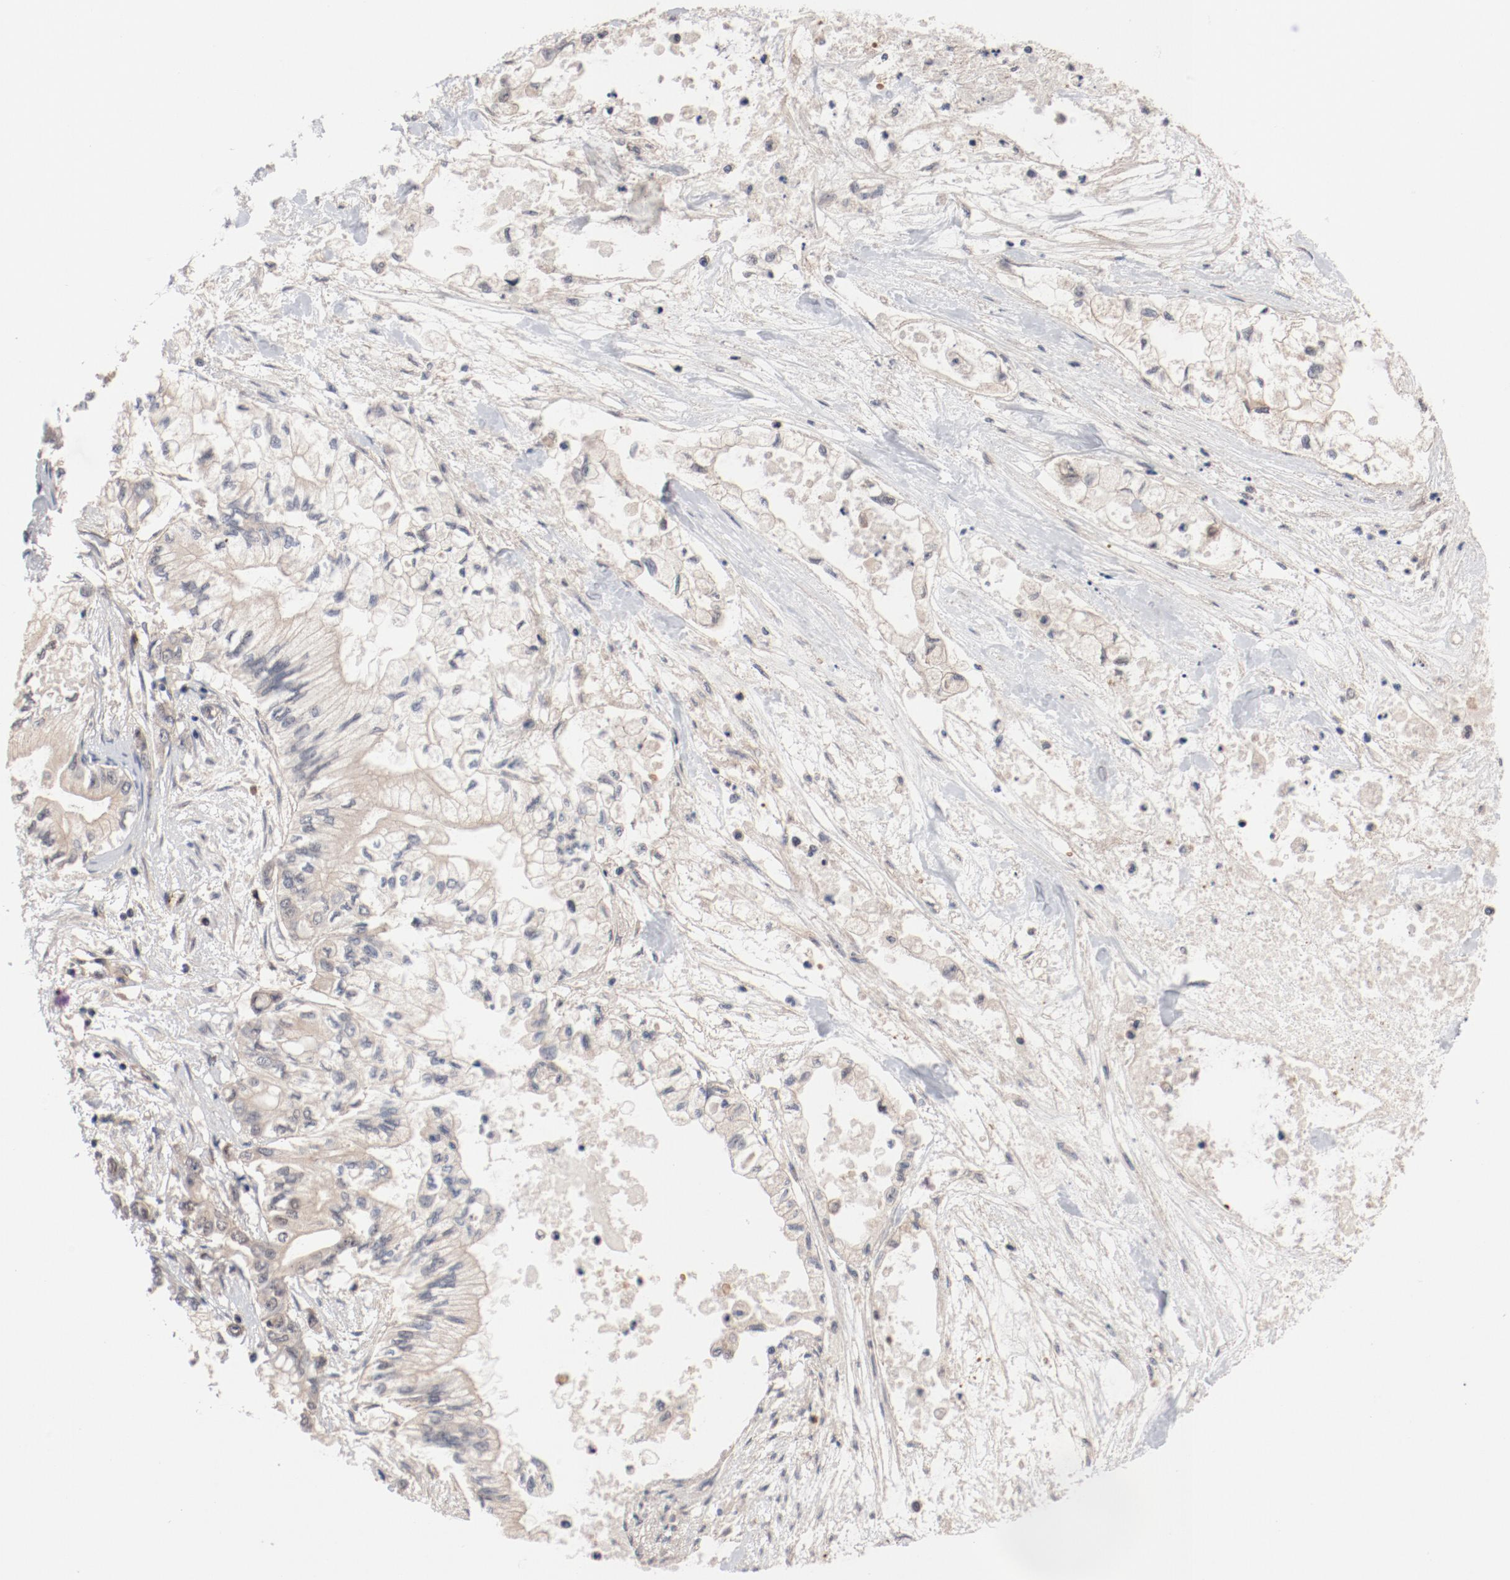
{"staining": {"intensity": "negative", "quantity": "none", "location": "none"}, "tissue": "pancreatic cancer", "cell_type": "Tumor cells", "image_type": "cancer", "snomed": [{"axis": "morphology", "description": "Adenocarcinoma, NOS"}, {"axis": "topography", "description": "Pancreas"}], "caption": "This is an IHC image of human adenocarcinoma (pancreatic). There is no expression in tumor cells.", "gene": "PITPNM2", "patient": {"sex": "male", "age": 79}}